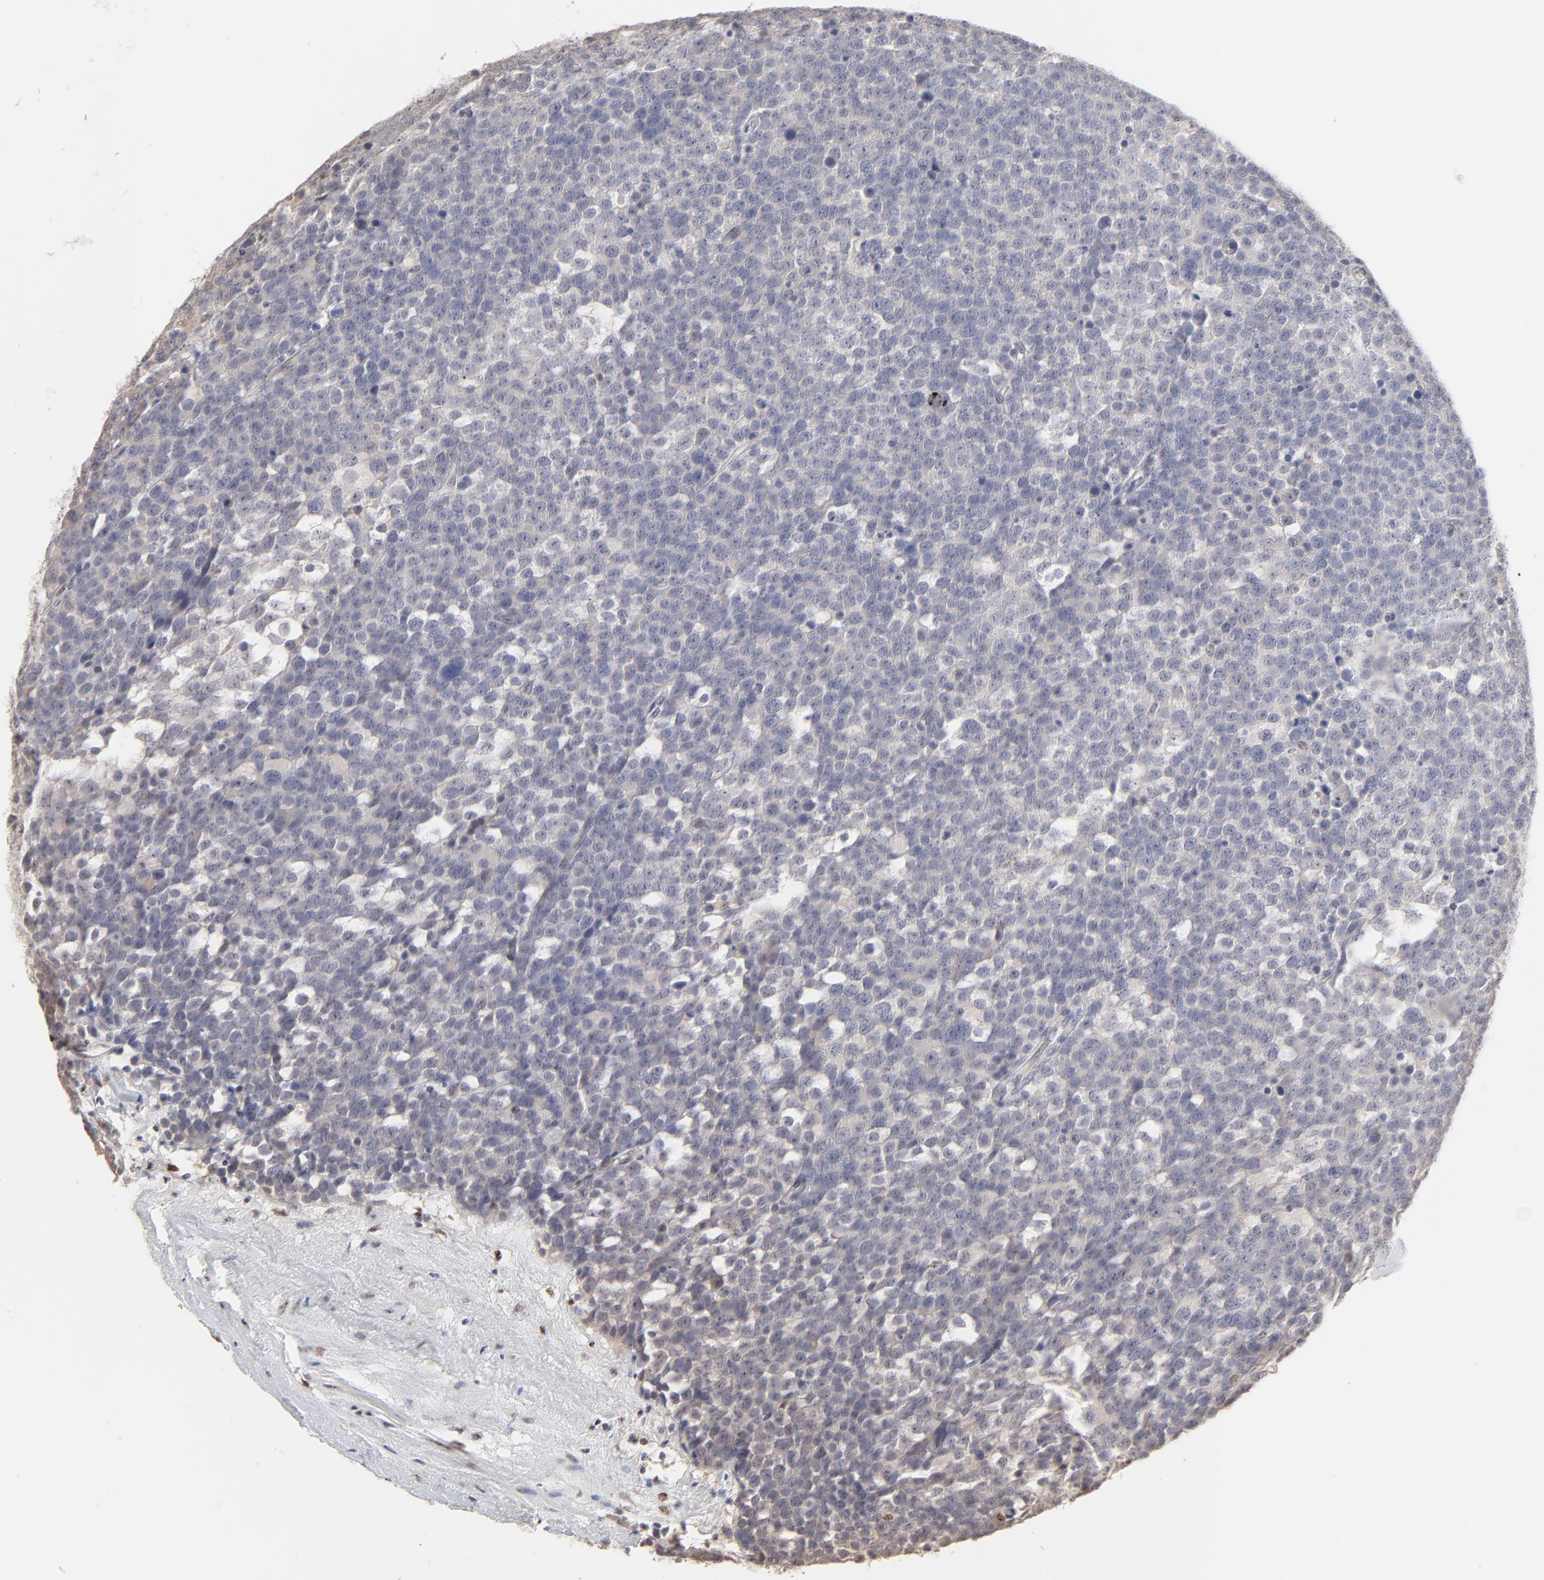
{"staining": {"intensity": "negative", "quantity": "none", "location": "none"}, "tissue": "testis cancer", "cell_type": "Tumor cells", "image_type": "cancer", "snomed": [{"axis": "morphology", "description": "Seminoma, NOS"}, {"axis": "topography", "description": "Testis"}], "caption": "This is an immunohistochemistry (IHC) micrograph of testis cancer (seminoma). There is no expression in tumor cells.", "gene": "NFIL3", "patient": {"sex": "male", "age": 71}}